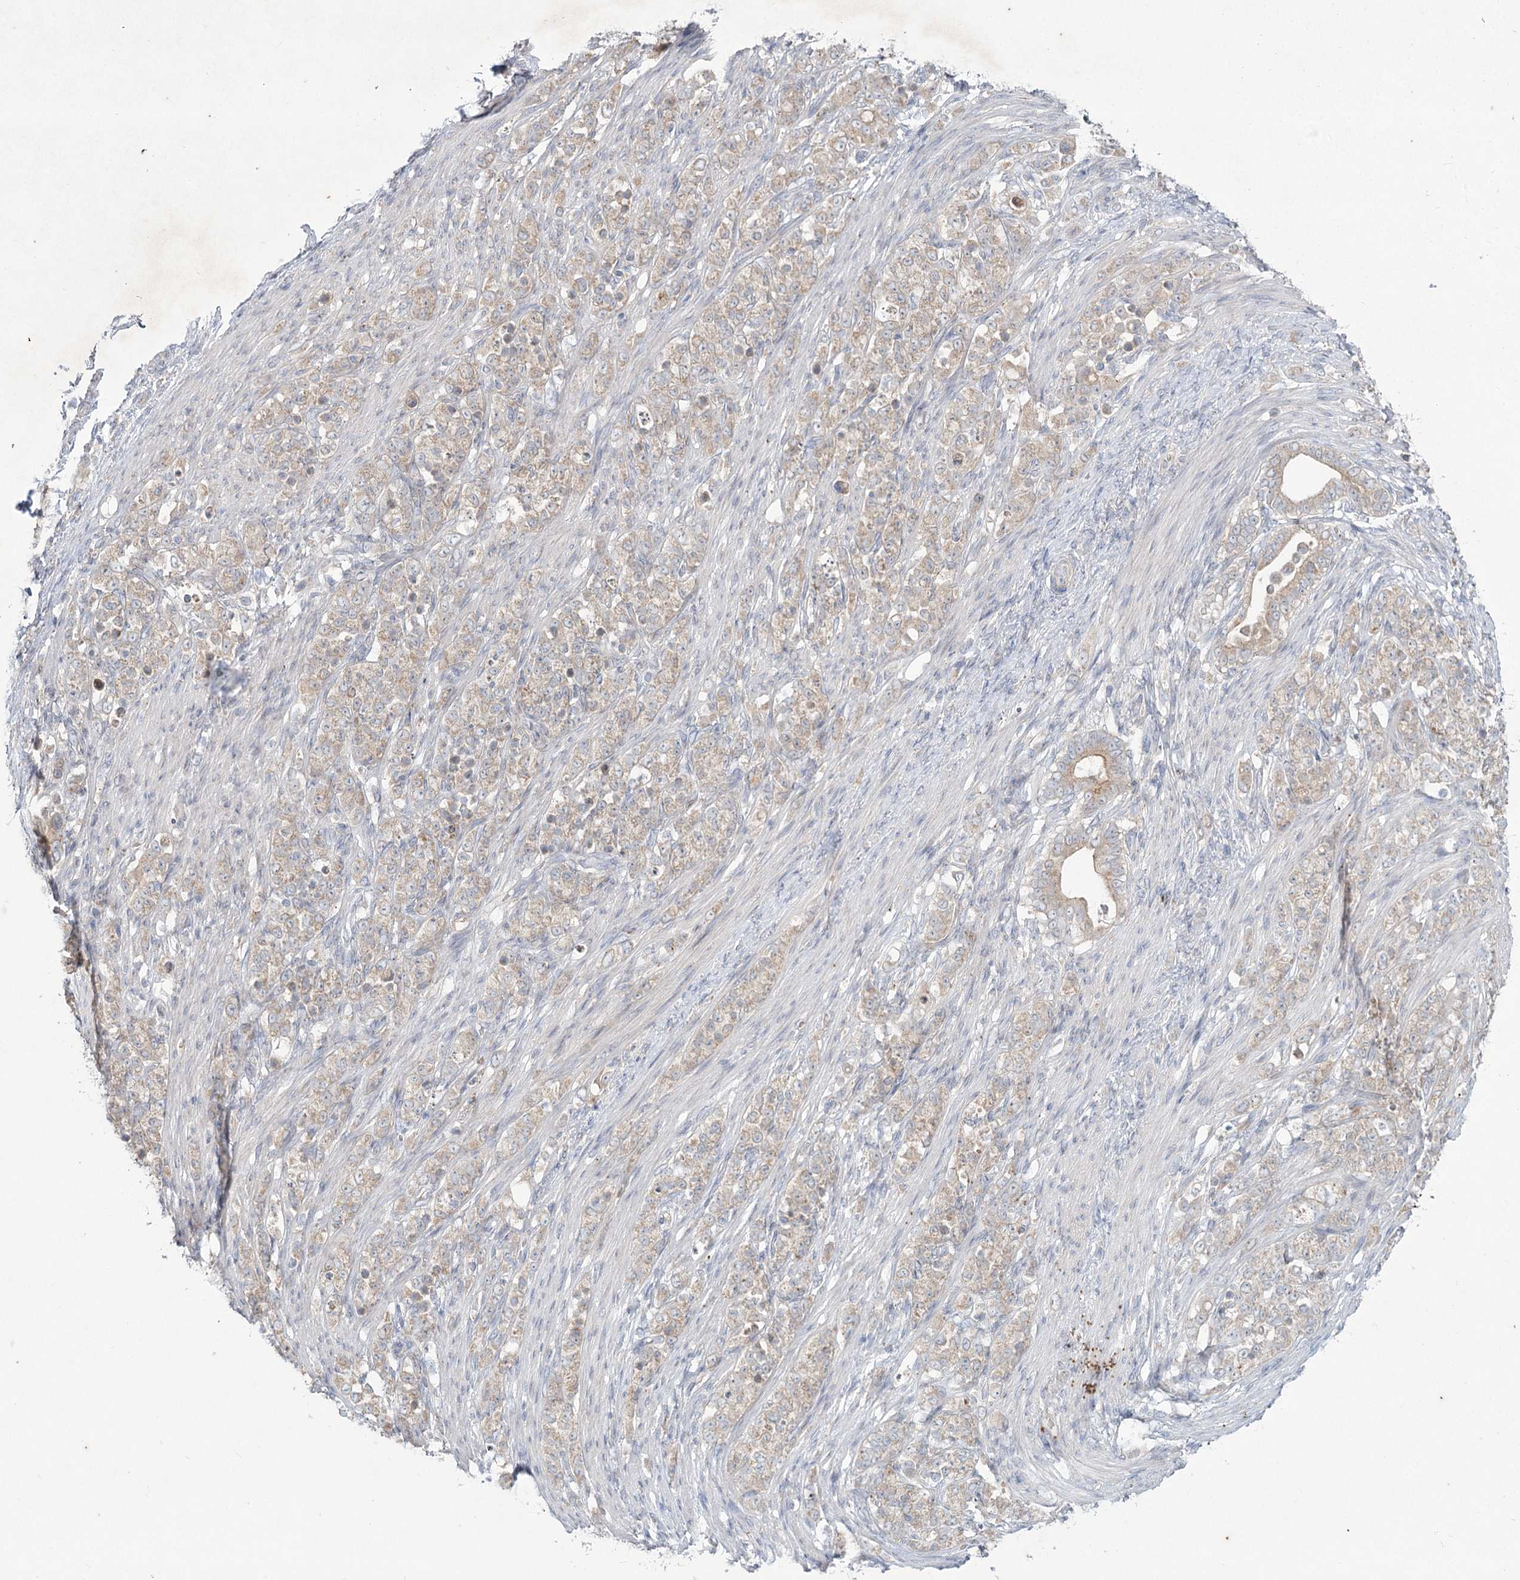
{"staining": {"intensity": "weak", "quantity": "25%-75%", "location": "cytoplasmic/membranous"}, "tissue": "stomach cancer", "cell_type": "Tumor cells", "image_type": "cancer", "snomed": [{"axis": "morphology", "description": "Adenocarcinoma, NOS"}, {"axis": "topography", "description": "Stomach"}], "caption": "Tumor cells demonstrate low levels of weak cytoplasmic/membranous staining in approximately 25%-75% of cells in human stomach cancer. Using DAB (3,3'-diaminobenzidine) (brown) and hematoxylin (blue) stains, captured at high magnification using brightfield microscopy.", "gene": "PLA2G12A", "patient": {"sex": "female", "age": 79}}